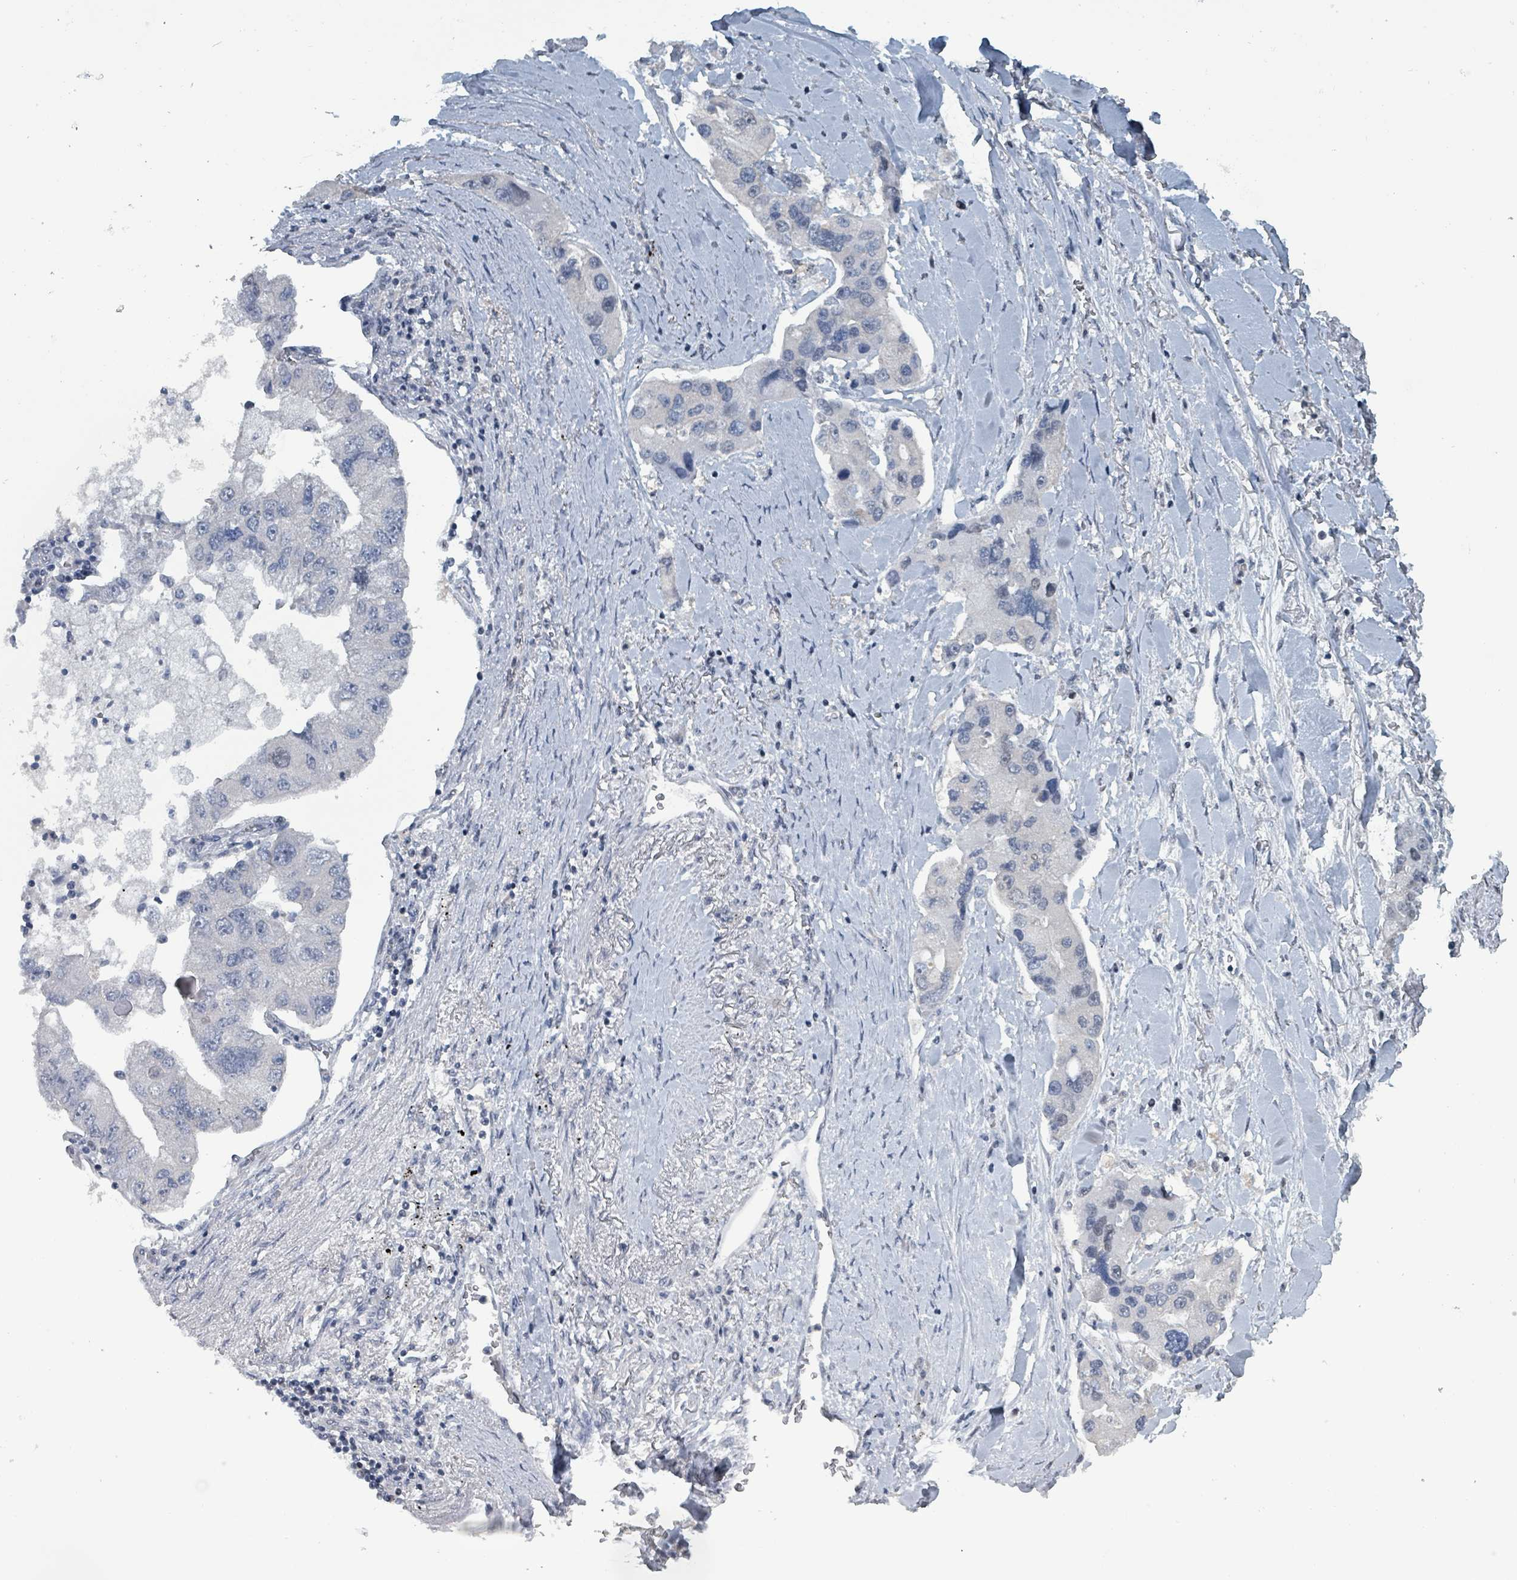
{"staining": {"intensity": "negative", "quantity": "none", "location": "none"}, "tissue": "lung cancer", "cell_type": "Tumor cells", "image_type": "cancer", "snomed": [{"axis": "morphology", "description": "Adenocarcinoma, NOS"}, {"axis": "topography", "description": "Lung"}], "caption": "An immunohistochemistry histopathology image of adenocarcinoma (lung) is shown. There is no staining in tumor cells of adenocarcinoma (lung).", "gene": "BIVM", "patient": {"sex": "female", "age": 54}}